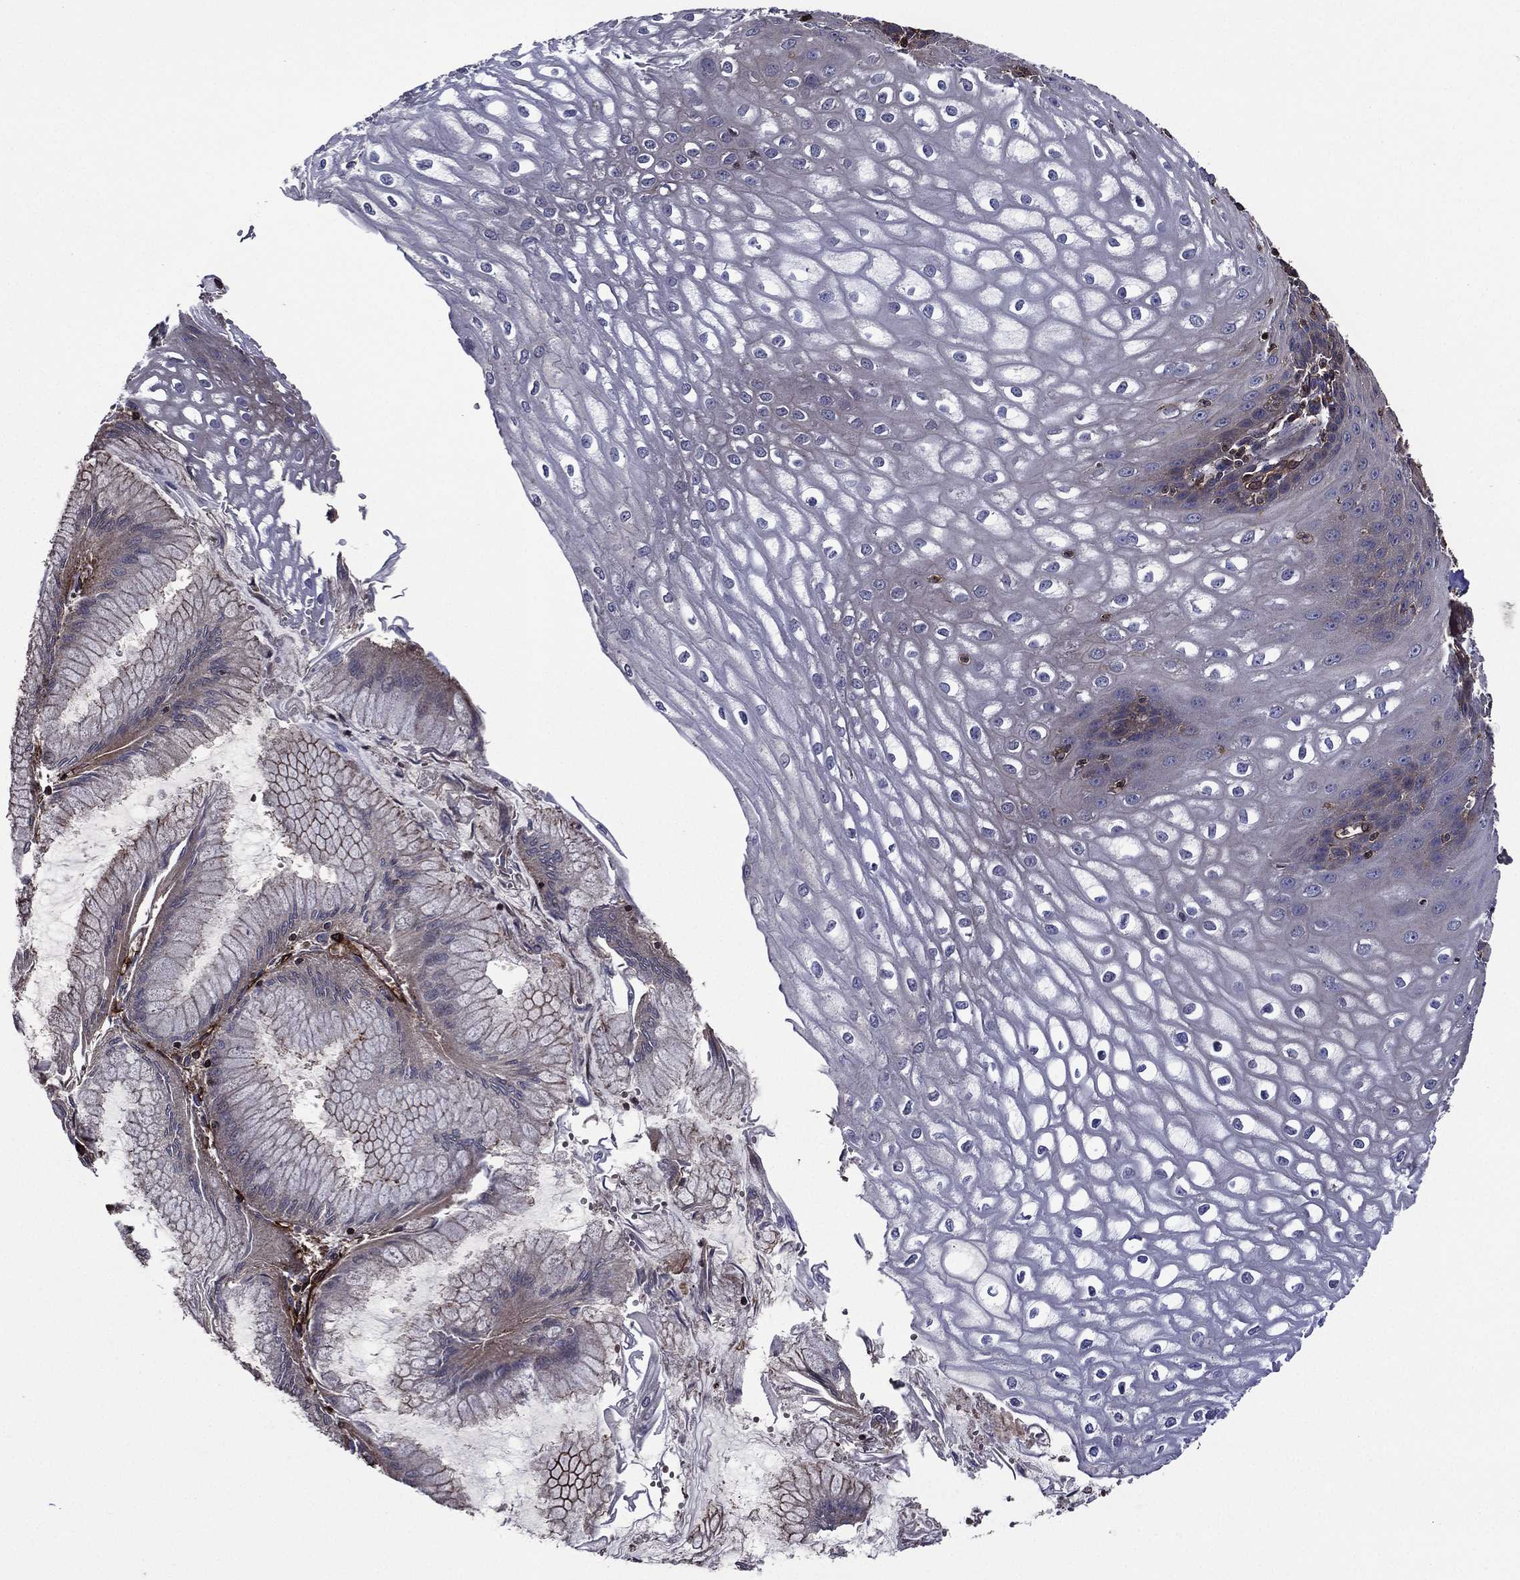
{"staining": {"intensity": "negative", "quantity": "none", "location": "none"}, "tissue": "esophagus", "cell_type": "Squamous epithelial cells", "image_type": "normal", "snomed": [{"axis": "morphology", "description": "Normal tissue, NOS"}, {"axis": "topography", "description": "Esophagus"}], "caption": "IHC photomicrograph of benign esophagus stained for a protein (brown), which shows no expression in squamous epithelial cells.", "gene": "PLPP3", "patient": {"sex": "male", "age": 58}}